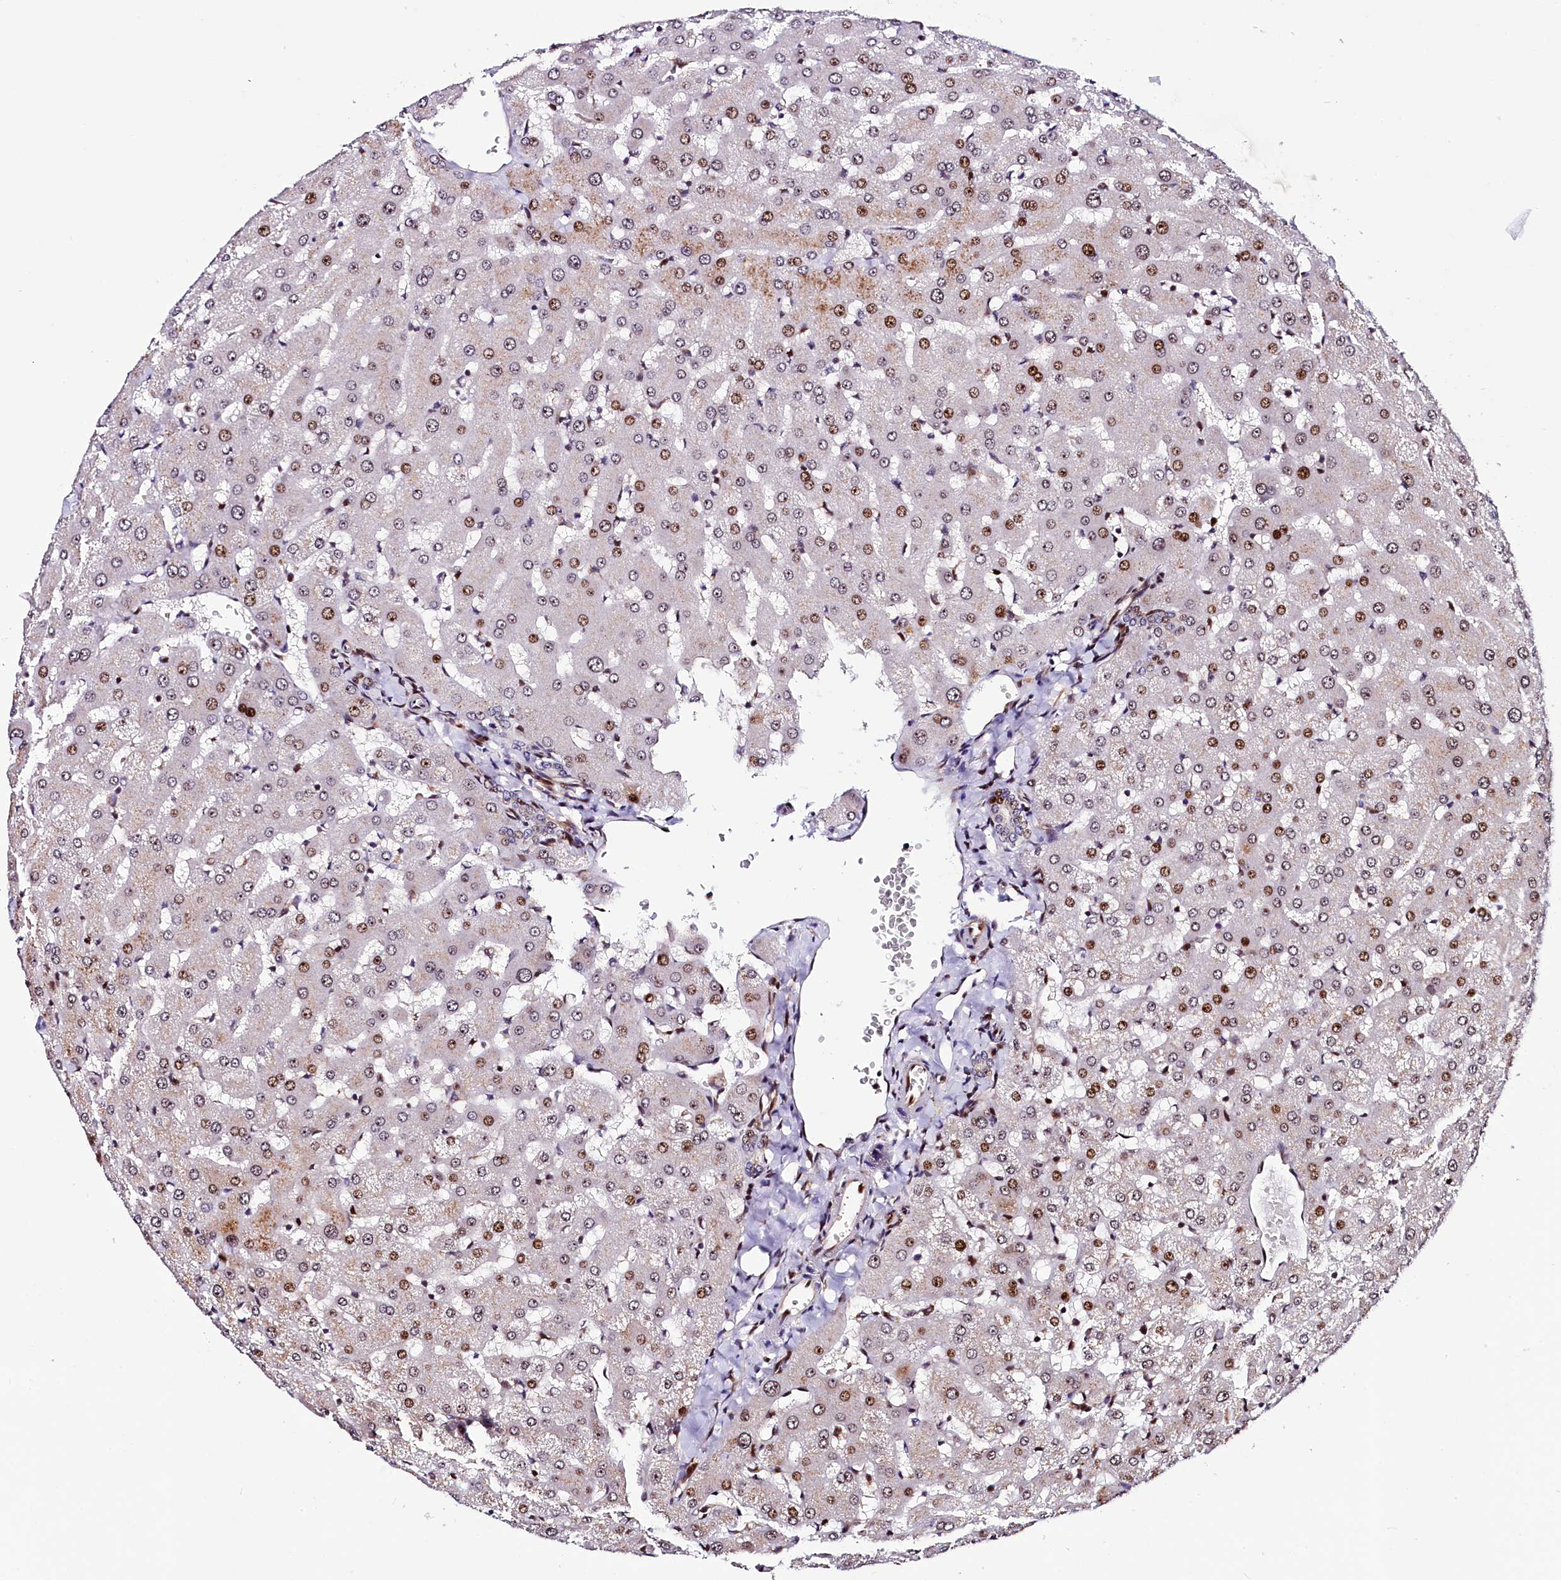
{"staining": {"intensity": "weak", "quantity": "<25%", "location": "nuclear"}, "tissue": "liver", "cell_type": "Cholangiocytes", "image_type": "normal", "snomed": [{"axis": "morphology", "description": "Normal tissue, NOS"}, {"axis": "topography", "description": "Liver"}], "caption": "This is an immunohistochemistry micrograph of benign human liver. There is no expression in cholangiocytes.", "gene": "TRMT112", "patient": {"sex": "female", "age": 63}}